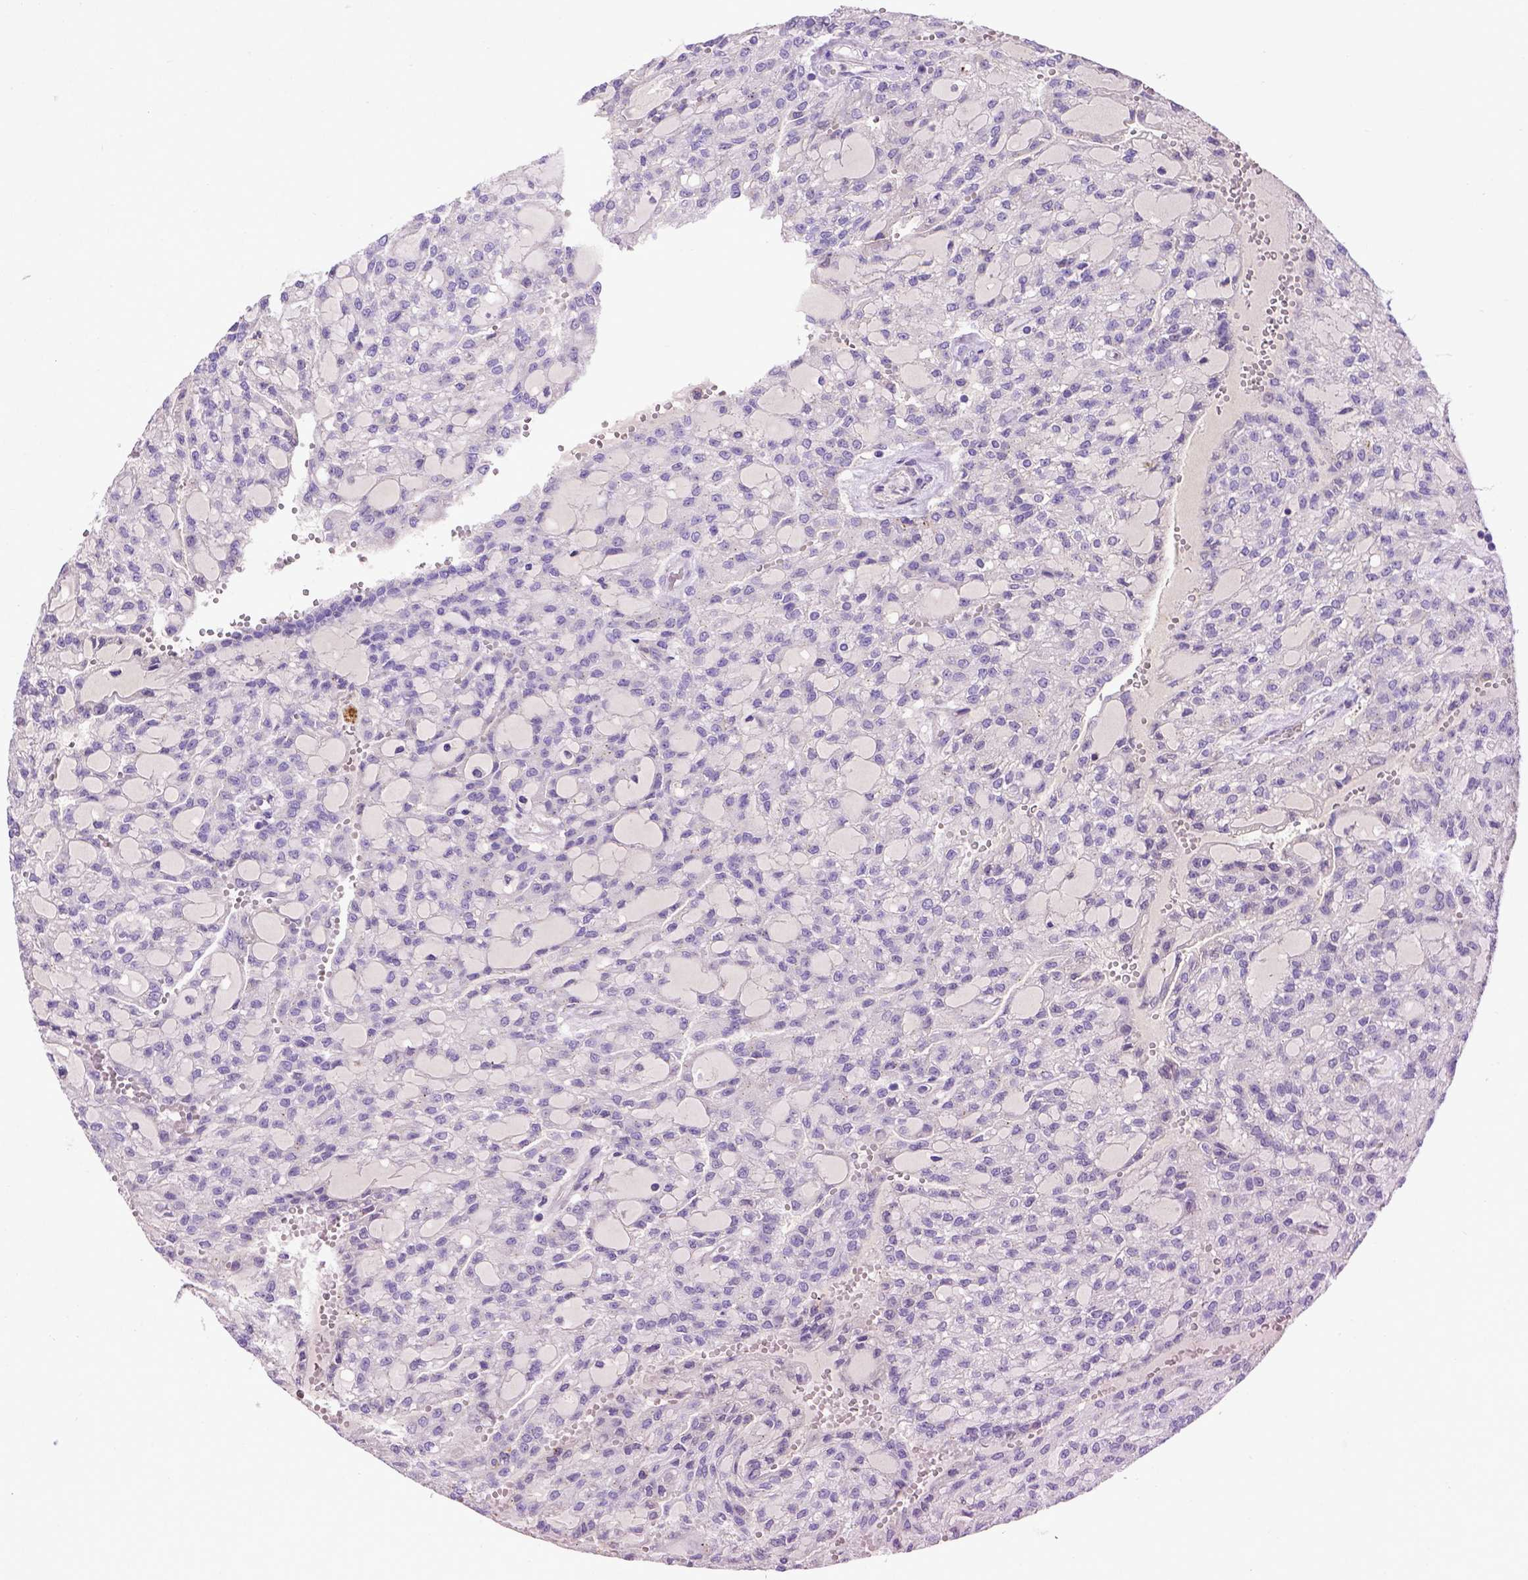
{"staining": {"intensity": "negative", "quantity": "none", "location": "none"}, "tissue": "renal cancer", "cell_type": "Tumor cells", "image_type": "cancer", "snomed": [{"axis": "morphology", "description": "Adenocarcinoma, NOS"}, {"axis": "topography", "description": "Kidney"}], "caption": "There is no significant staining in tumor cells of renal cancer (adenocarcinoma).", "gene": "ADAM12", "patient": {"sex": "male", "age": 63}}